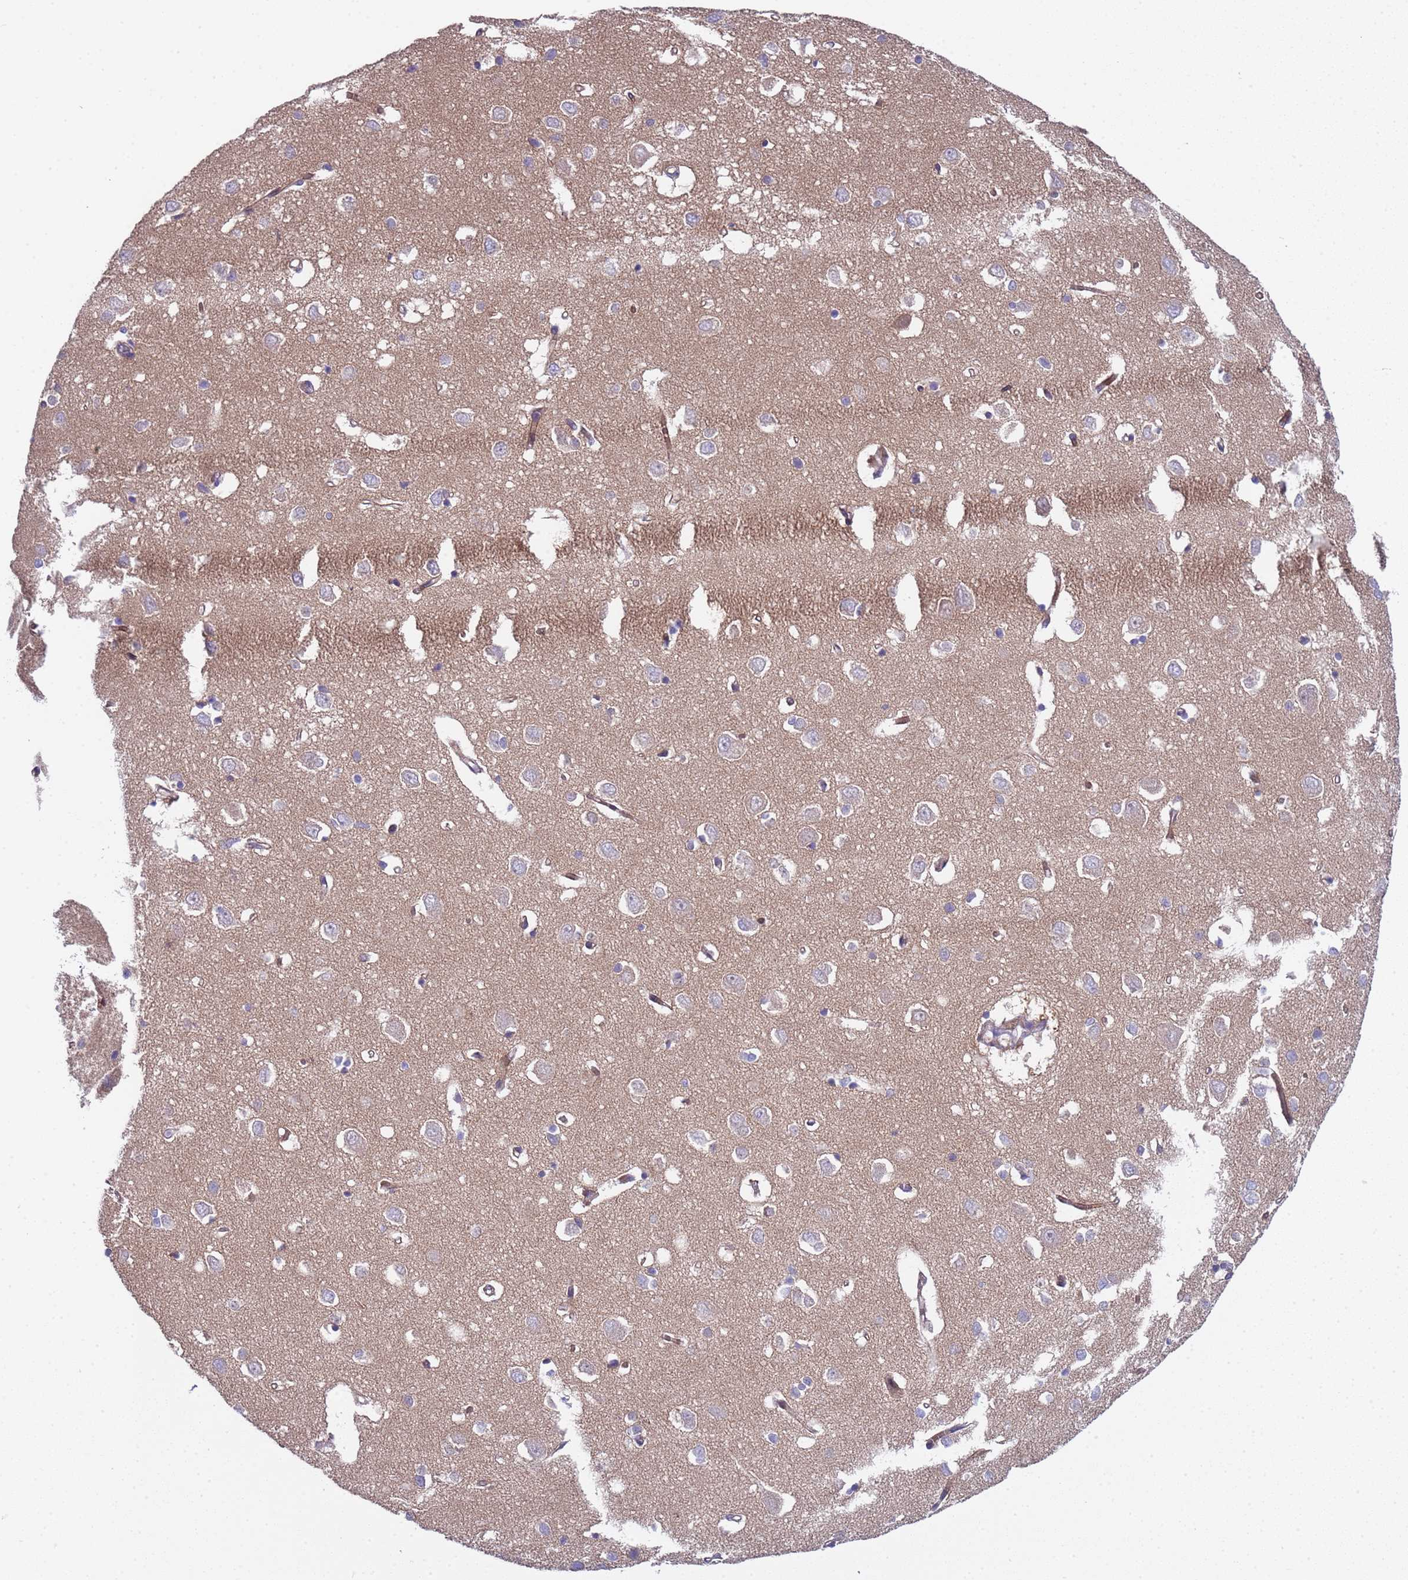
{"staining": {"intensity": "moderate", "quantity": "25%-75%", "location": "cytoplasmic/membranous"}, "tissue": "cerebral cortex", "cell_type": "Endothelial cells", "image_type": "normal", "snomed": [{"axis": "morphology", "description": "Normal tissue, NOS"}, {"axis": "topography", "description": "Cerebral cortex"}], "caption": "A micrograph showing moderate cytoplasmic/membranous expression in approximately 25%-75% of endothelial cells in benign cerebral cortex, as visualized by brown immunohistochemical staining.", "gene": "TRMT10A", "patient": {"sex": "female", "age": 64}}